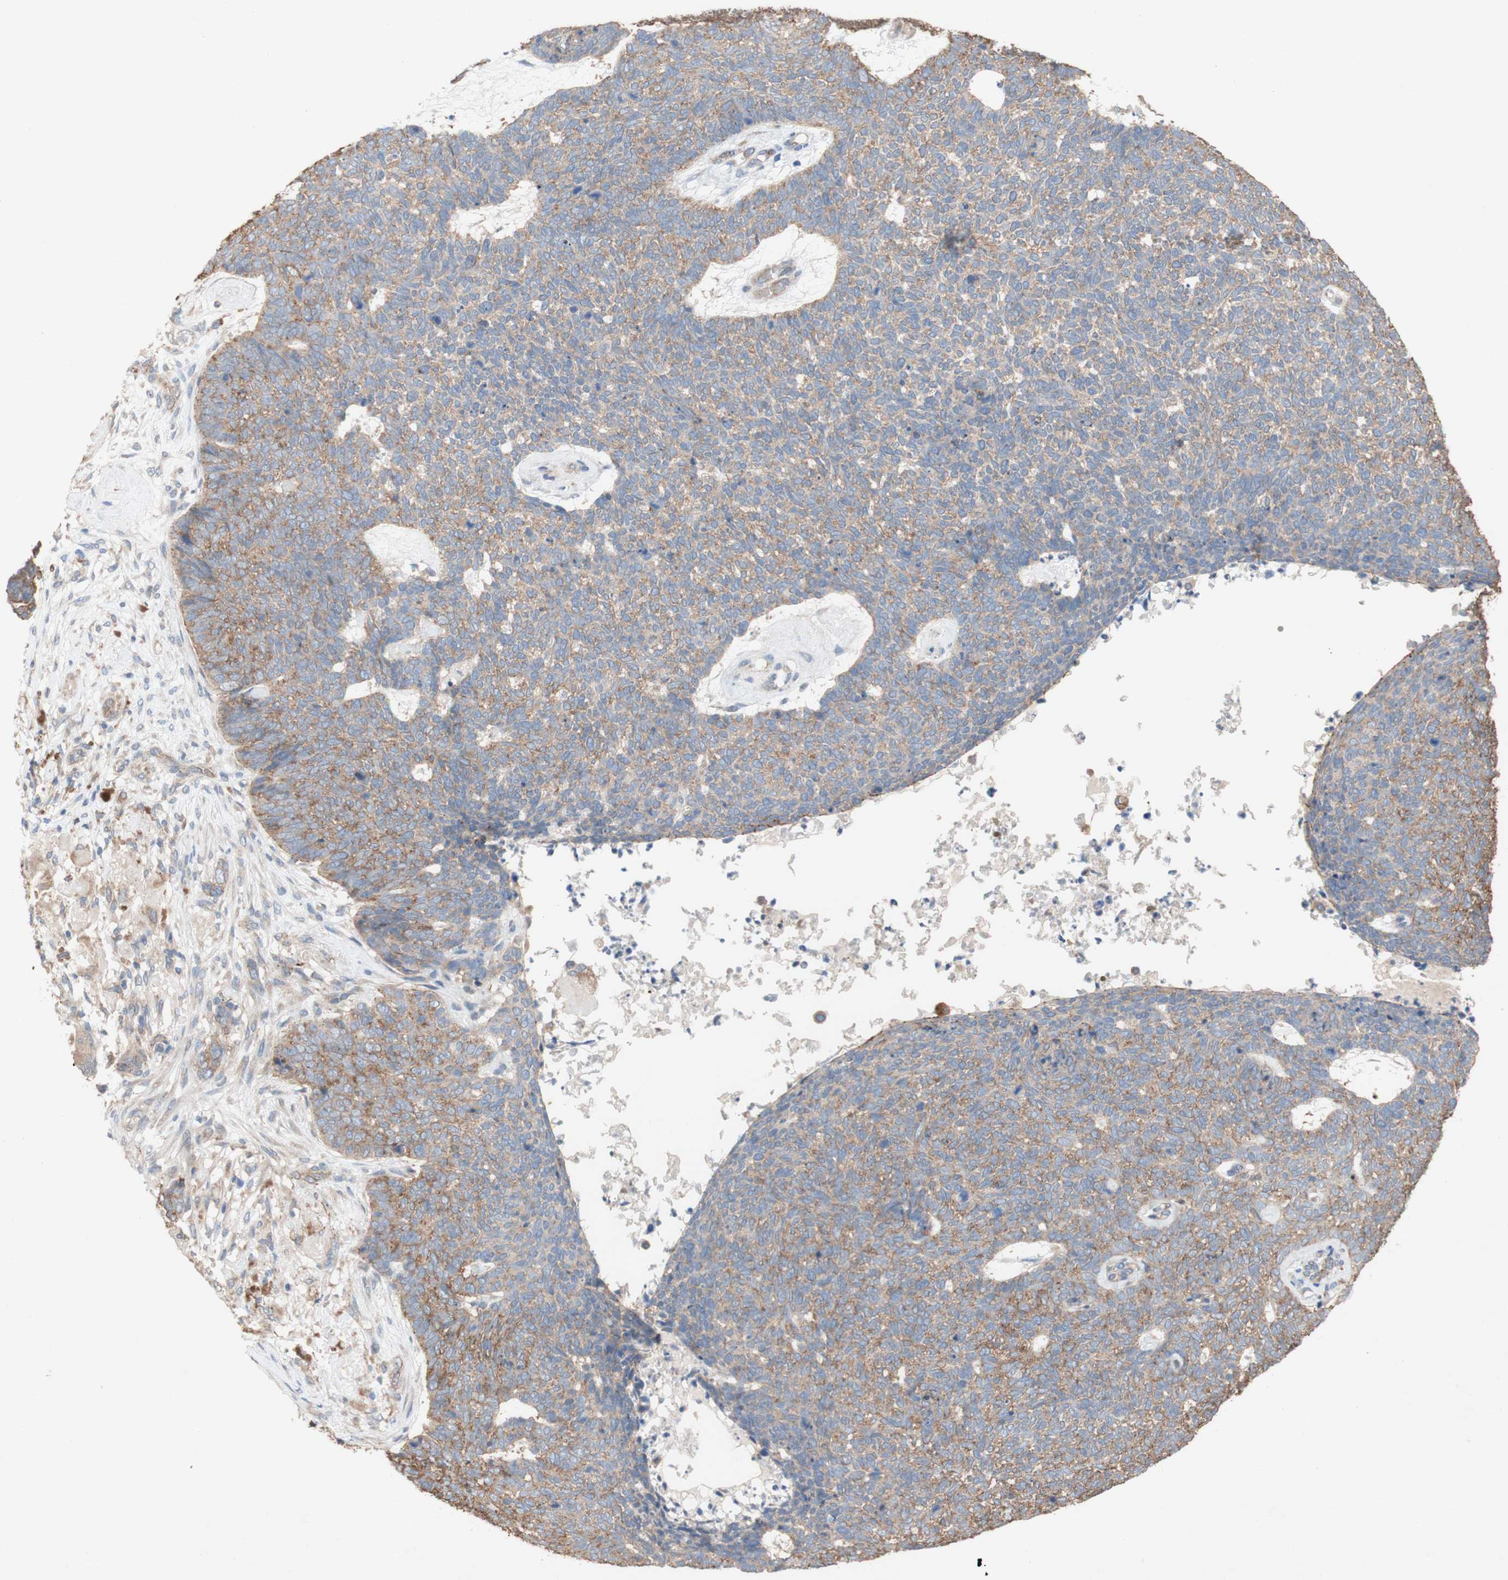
{"staining": {"intensity": "moderate", "quantity": ">75%", "location": "cytoplasmic/membranous"}, "tissue": "skin cancer", "cell_type": "Tumor cells", "image_type": "cancer", "snomed": [{"axis": "morphology", "description": "Basal cell carcinoma"}, {"axis": "topography", "description": "Skin"}], "caption": "This histopathology image reveals immunohistochemistry (IHC) staining of skin cancer, with medium moderate cytoplasmic/membranous staining in approximately >75% of tumor cells.", "gene": "PDGFB", "patient": {"sex": "female", "age": 84}}